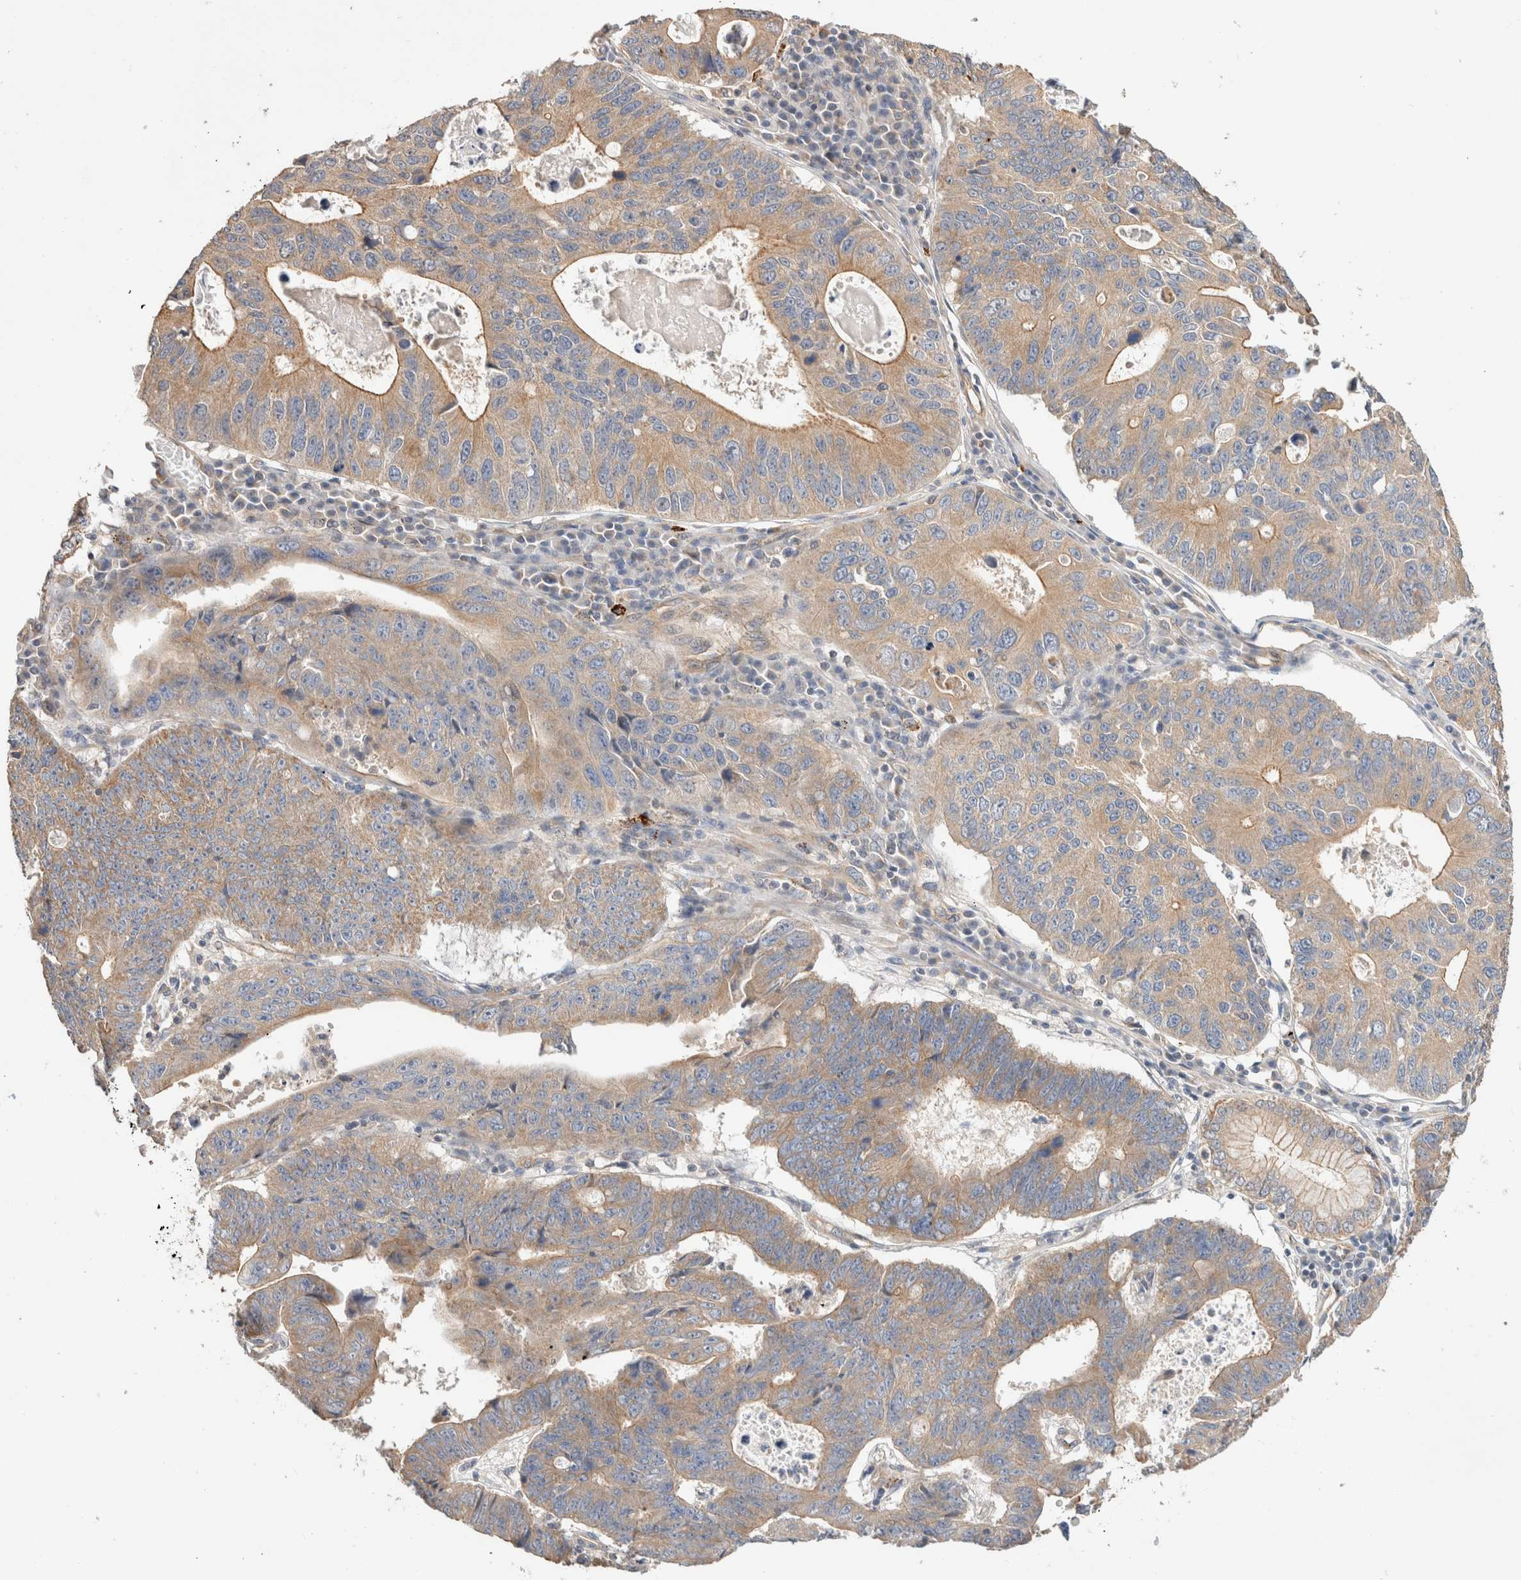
{"staining": {"intensity": "moderate", "quantity": ">75%", "location": "cytoplasmic/membranous"}, "tissue": "stomach cancer", "cell_type": "Tumor cells", "image_type": "cancer", "snomed": [{"axis": "morphology", "description": "Adenocarcinoma, NOS"}, {"axis": "topography", "description": "Stomach"}], "caption": "There is medium levels of moderate cytoplasmic/membranous staining in tumor cells of stomach cancer, as demonstrated by immunohistochemical staining (brown color).", "gene": "B3GNTL1", "patient": {"sex": "male", "age": 59}}